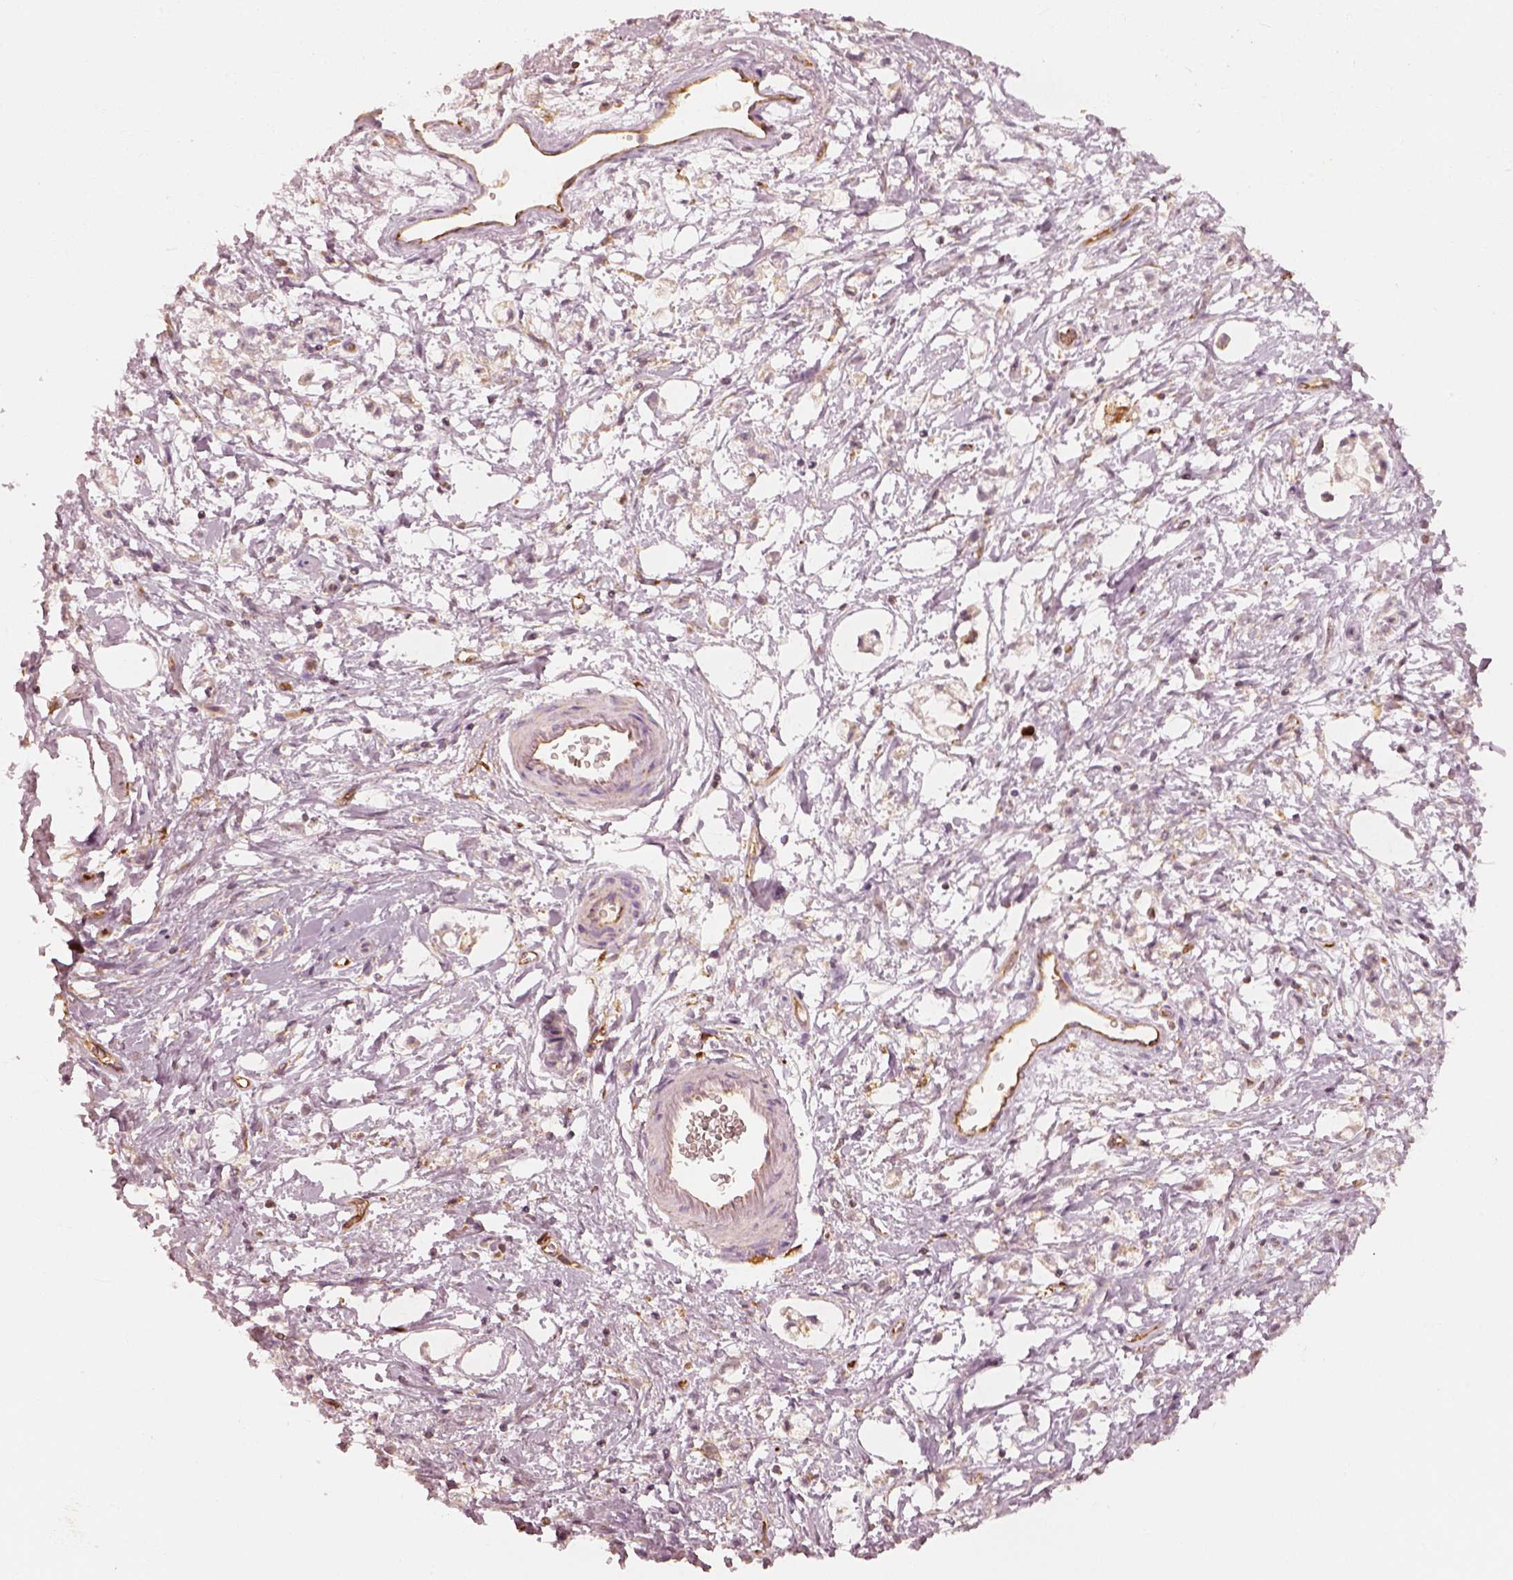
{"staining": {"intensity": "negative", "quantity": "none", "location": "none"}, "tissue": "stomach cancer", "cell_type": "Tumor cells", "image_type": "cancer", "snomed": [{"axis": "morphology", "description": "Adenocarcinoma, NOS"}, {"axis": "topography", "description": "Stomach"}], "caption": "This is an immunohistochemistry histopathology image of stomach cancer (adenocarcinoma). There is no staining in tumor cells.", "gene": "FSCN1", "patient": {"sex": "female", "age": 60}}